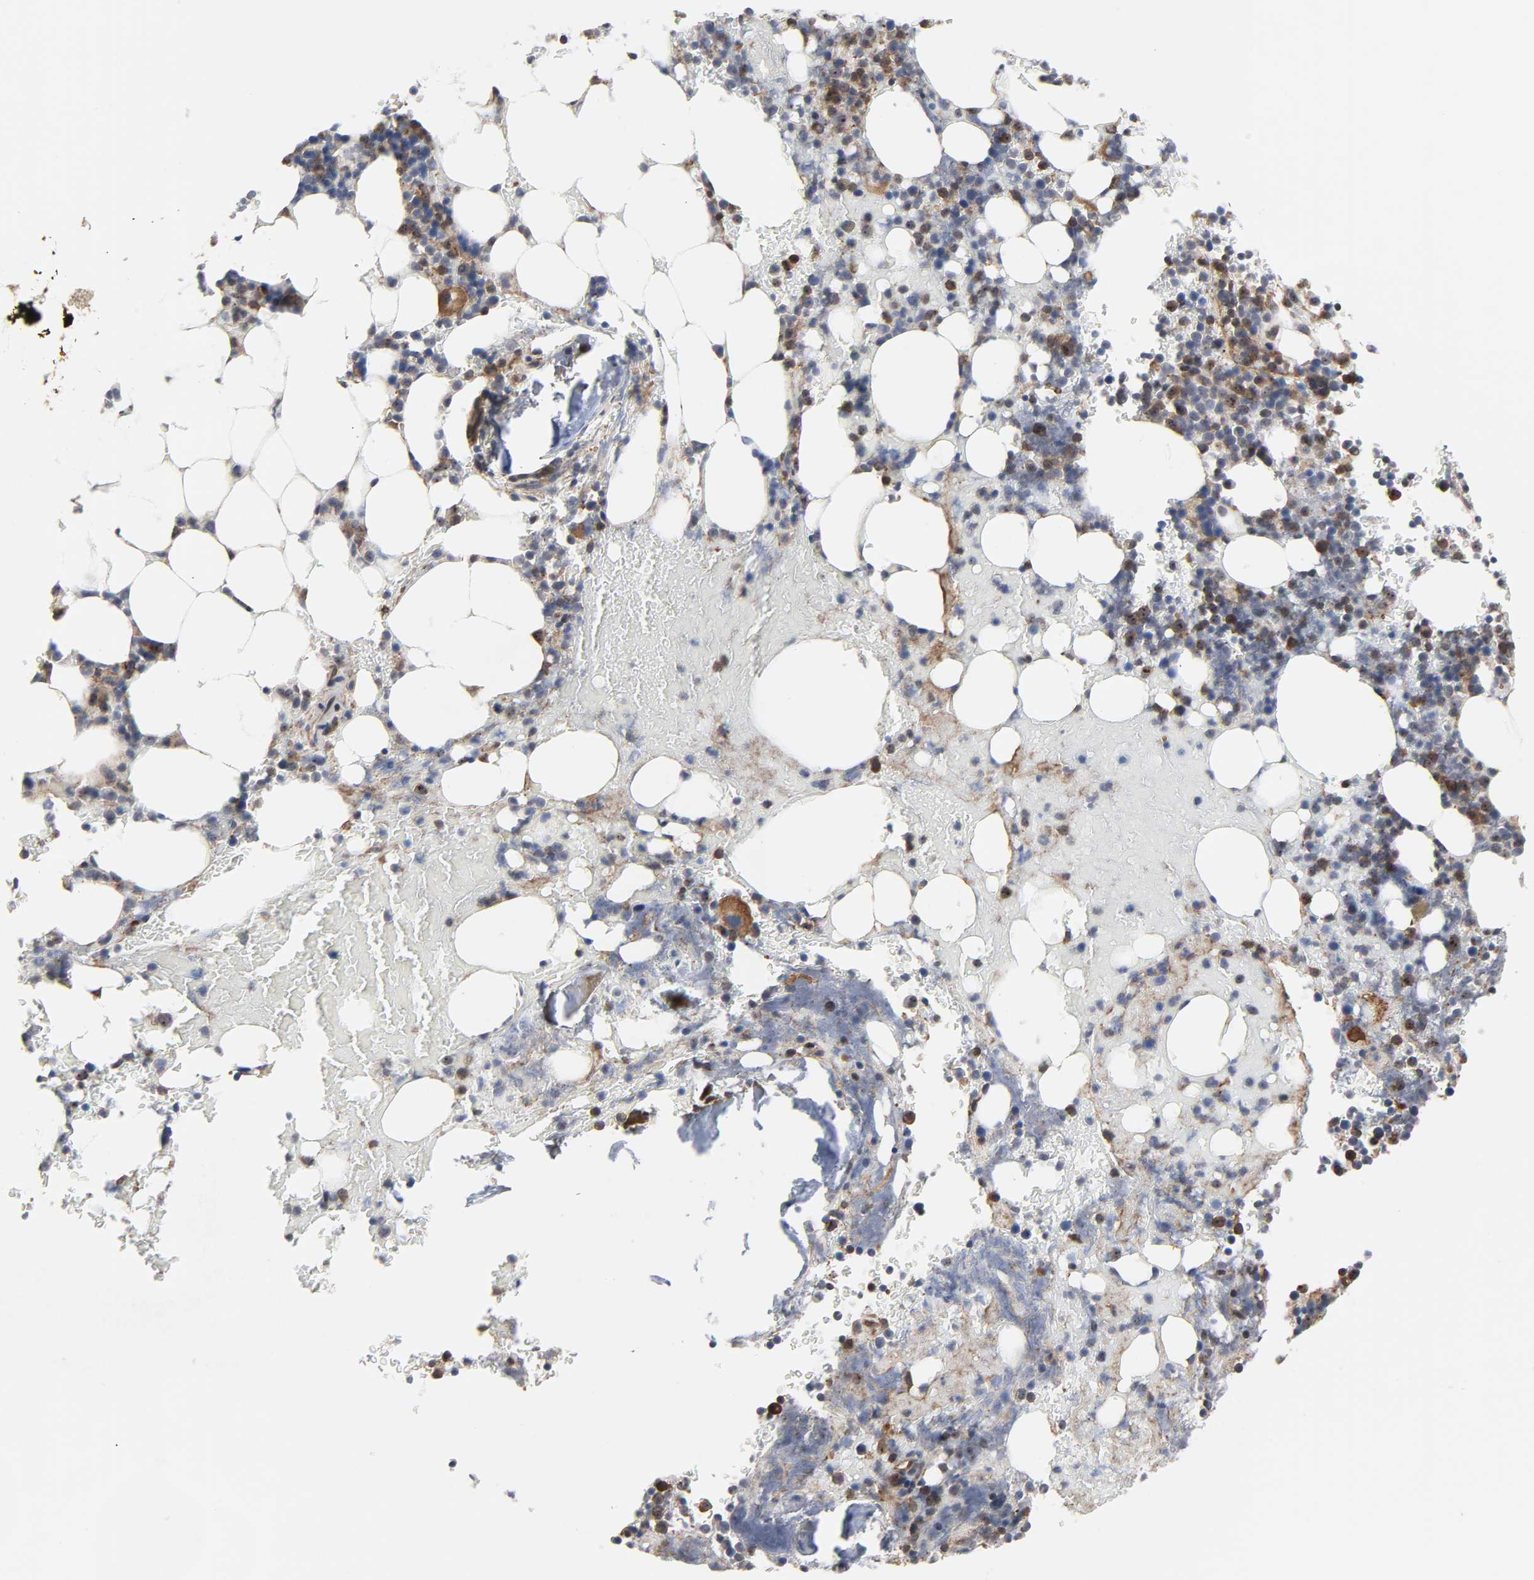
{"staining": {"intensity": "moderate", "quantity": "25%-75%", "location": "cytoplasmic/membranous,nuclear"}, "tissue": "bone marrow", "cell_type": "Hematopoietic cells", "image_type": "normal", "snomed": [{"axis": "morphology", "description": "Normal tissue, NOS"}, {"axis": "topography", "description": "Bone marrow"}], "caption": "Brown immunohistochemical staining in unremarkable bone marrow shows moderate cytoplasmic/membranous,nuclear expression in about 25%-75% of hematopoietic cells. The staining was performed using DAB (3,3'-diaminobenzidine) to visualize the protein expression in brown, while the nuclei were stained in blue with hematoxylin (Magnification: 20x).", "gene": "DDX10", "patient": {"sex": "female", "age": 73}}